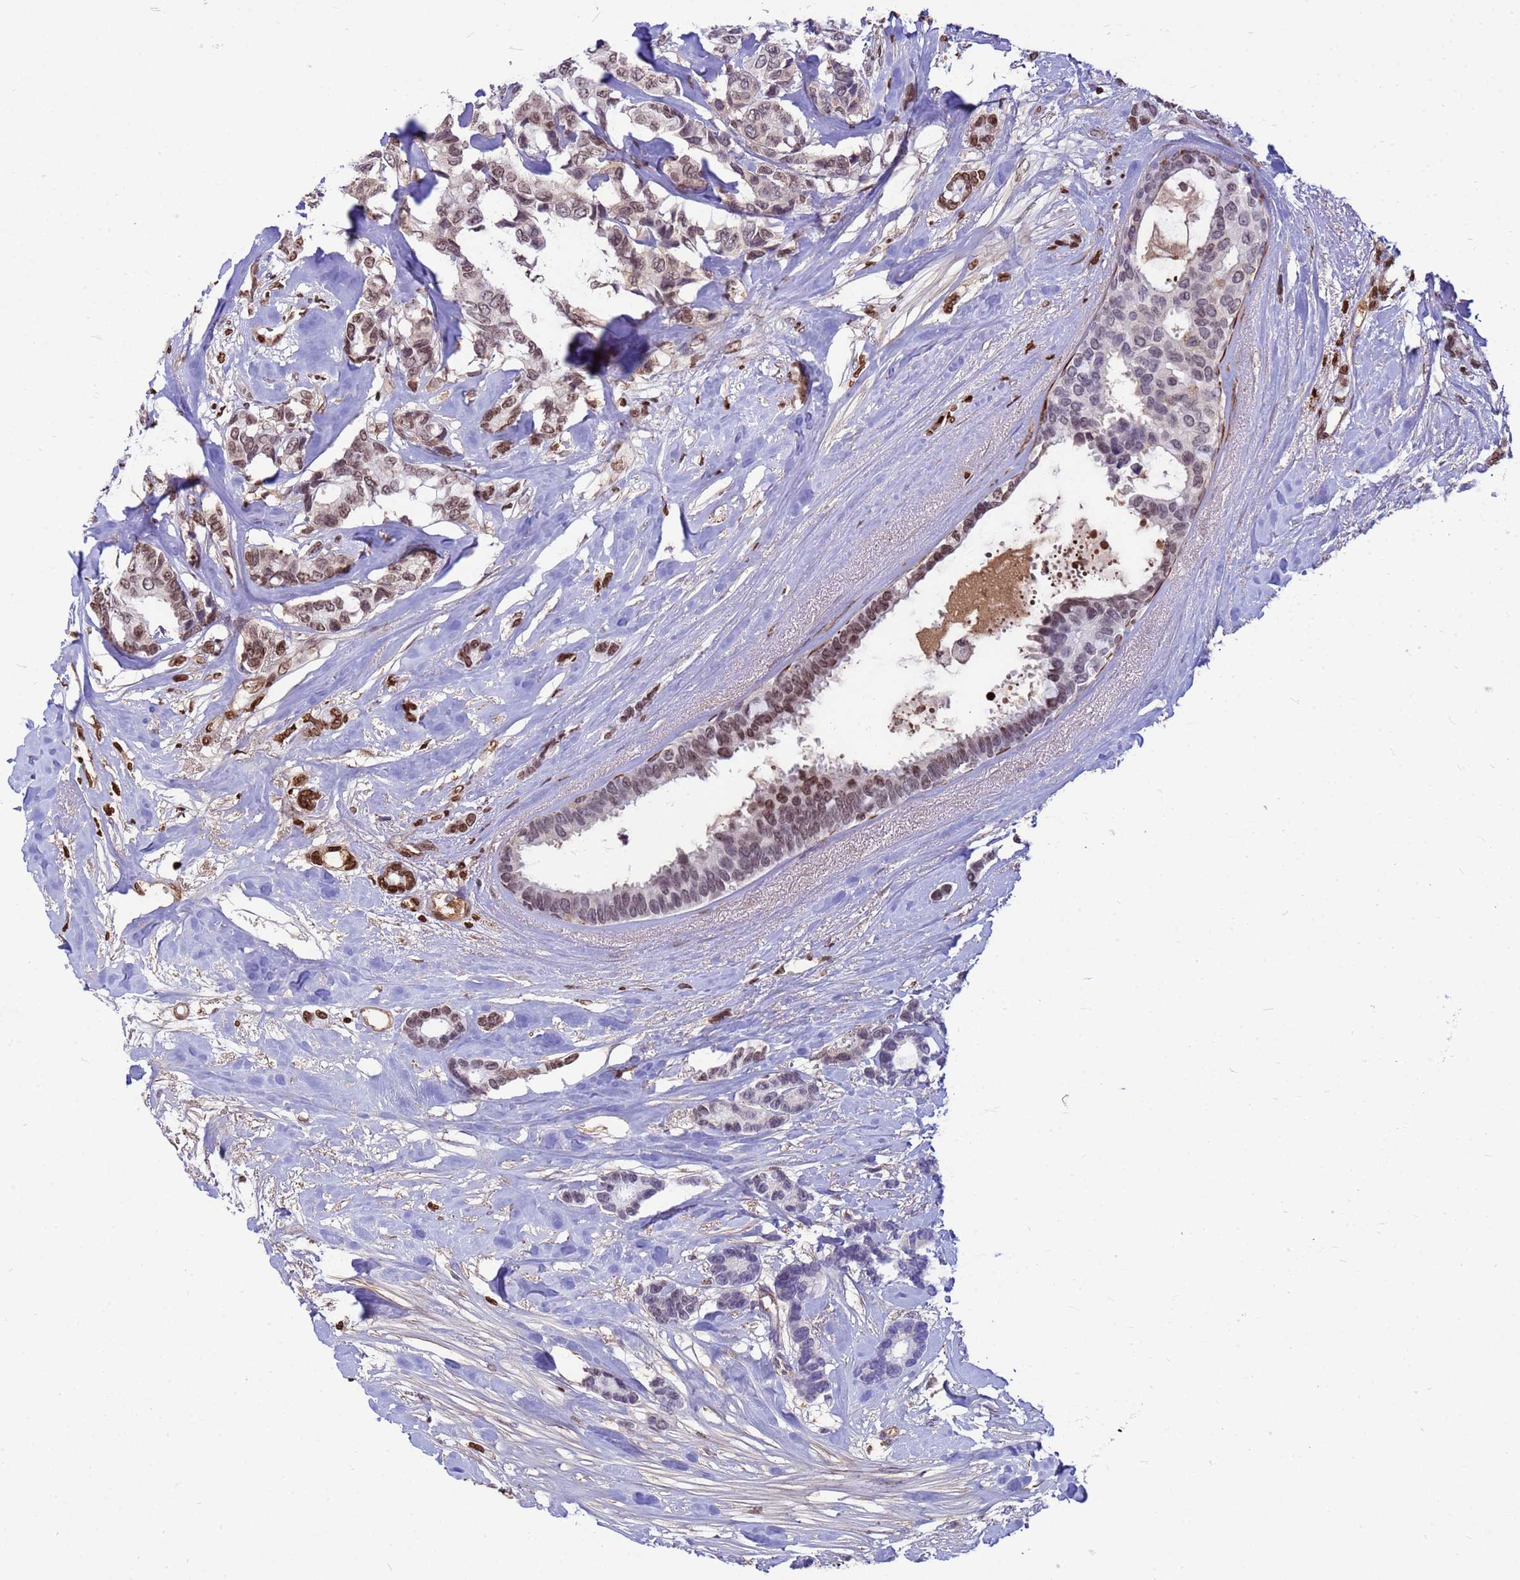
{"staining": {"intensity": "weak", "quantity": ">75%", "location": "nuclear"}, "tissue": "breast cancer", "cell_type": "Tumor cells", "image_type": "cancer", "snomed": [{"axis": "morphology", "description": "Duct carcinoma"}, {"axis": "topography", "description": "Breast"}], "caption": "Intraductal carcinoma (breast) tissue shows weak nuclear expression in approximately >75% of tumor cells, visualized by immunohistochemistry. Nuclei are stained in blue.", "gene": "ORM1", "patient": {"sex": "female", "age": 87}}